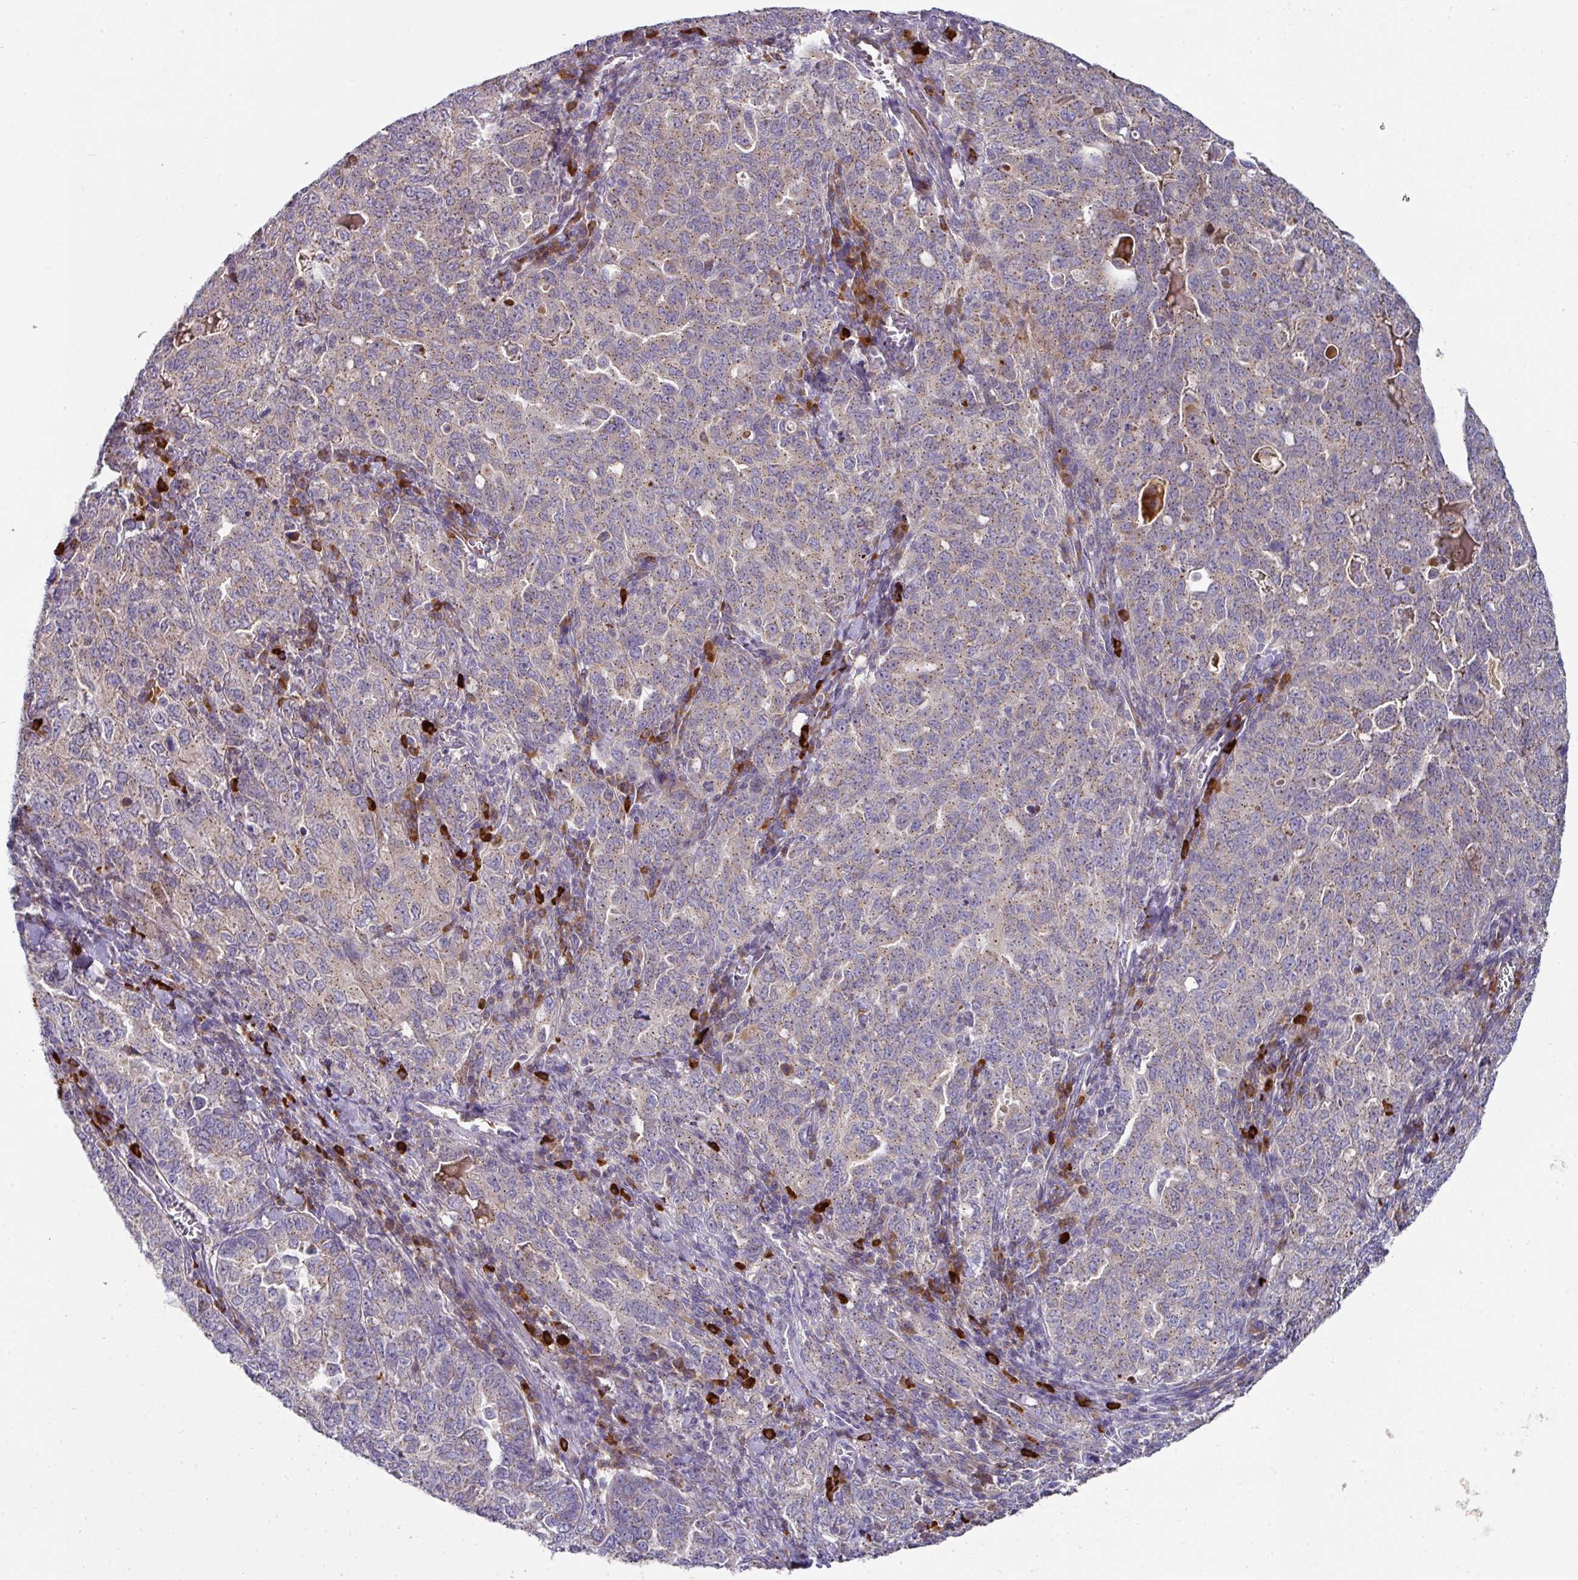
{"staining": {"intensity": "weak", "quantity": "25%-75%", "location": "cytoplasmic/membranous"}, "tissue": "ovarian cancer", "cell_type": "Tumor cells", "image_type": "cancer", "snomed": [{"axis": "morphology", "description": "Carcinoma, endometroid"}, {"axis": "topography", "description": "Ovary"}], "caption": "This histopathology image displays immunohistochemistry (IHC) staining of endometroid carcinoma (ovarian), with low weak cytoplasmic/membranous staining in about 25%-75% of tumor cells.", "gene": "IL4R", "patient": {"sex": "female", "age": 62}}